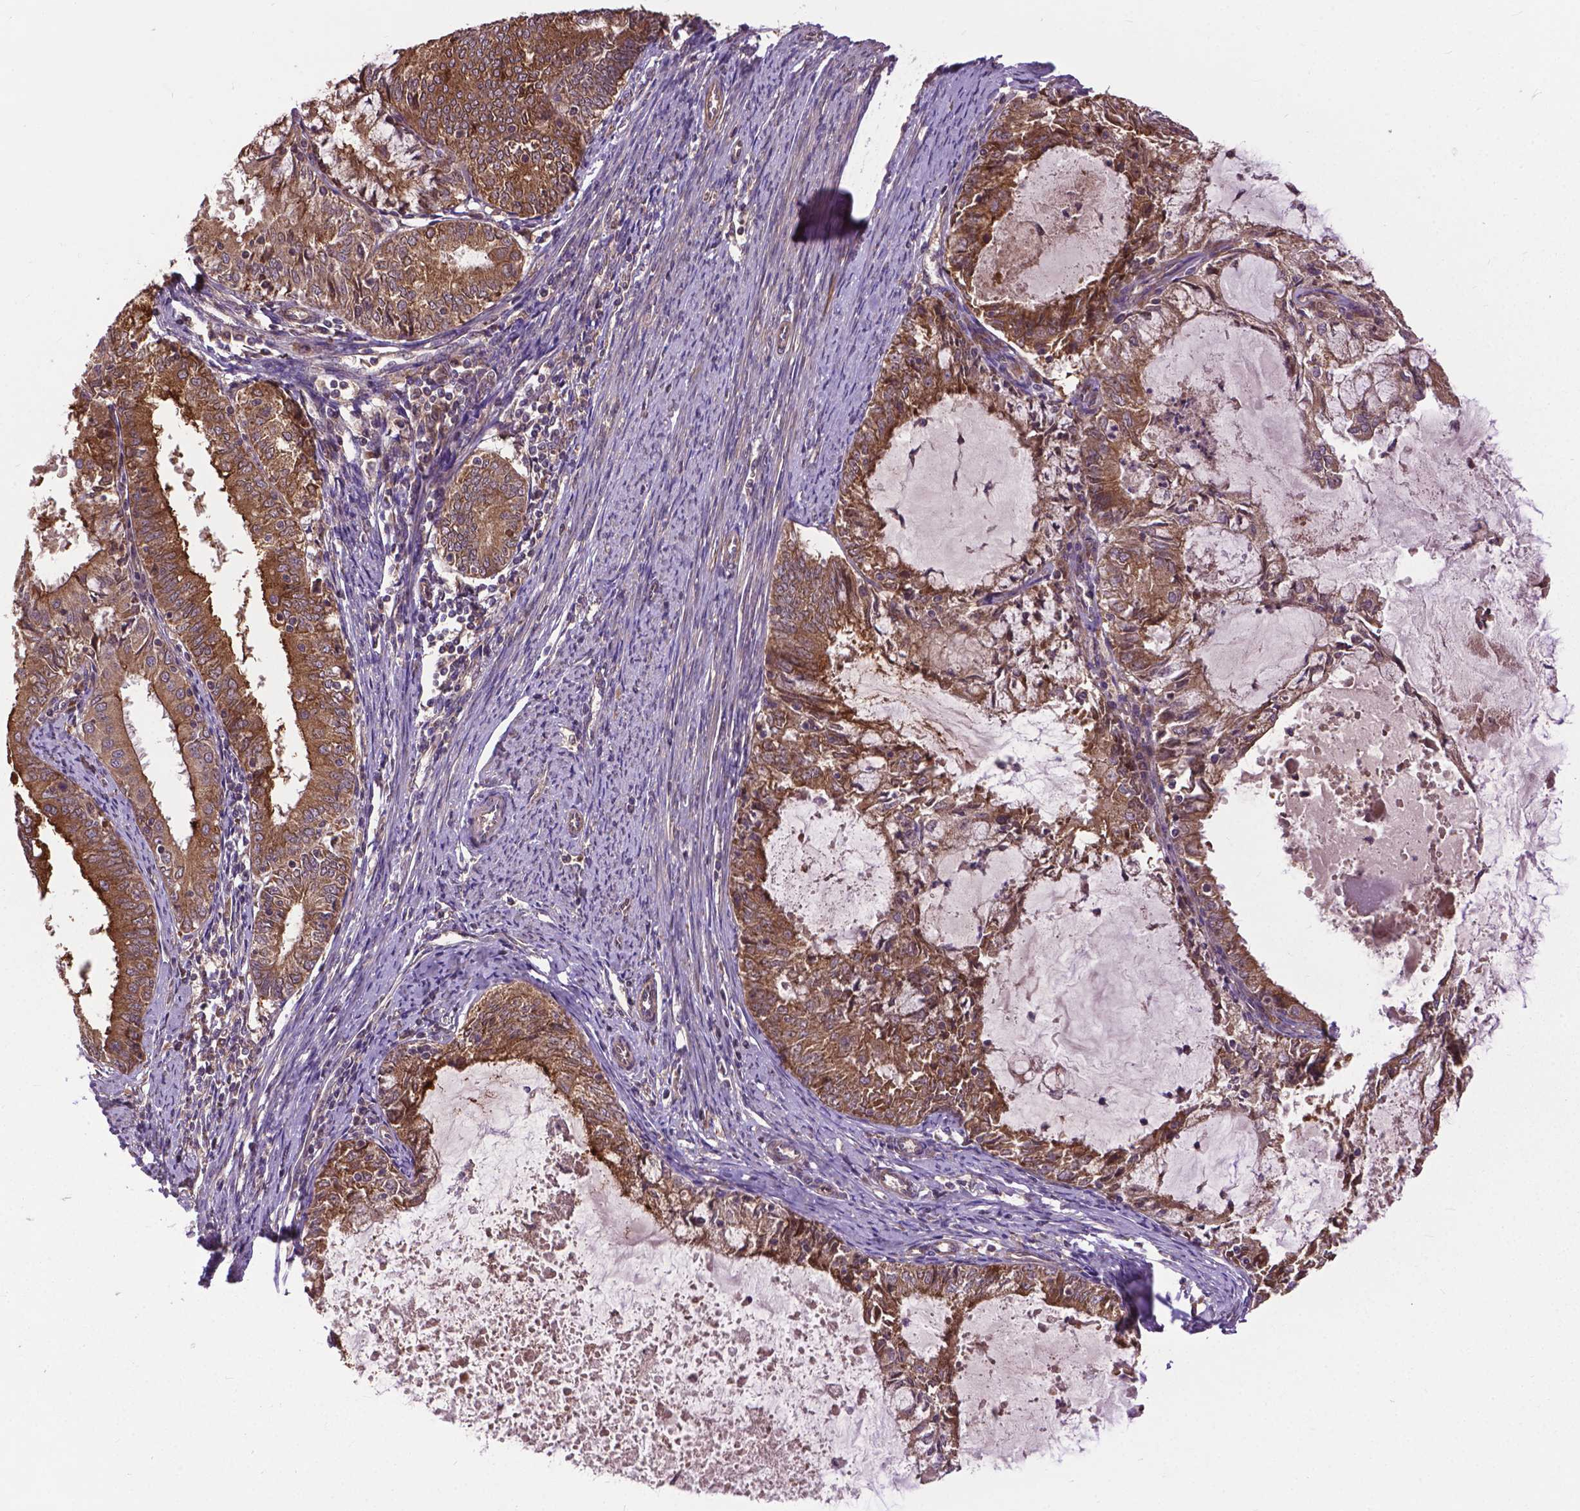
{"staining": {"intensity": "moderate", "quantity": ">75%", "location": "cytoplasmic/membranous"}, "tissue": "endometrial cancer", "cell_type": "Tumor cells", "image_type": "cancer", "snomed": [{"axis": "morphology", "description": "Adenocarcinoma, NOS"}, {"axis": "topography", "description": "Endometrium"}], "caption": "Moderate cytoplasmic/membranous protein expression is present in approximately >75% of tumor cells in endometrial cancer. Using DAB (3,3'-diaminobenzidine) (brown) and hematoxylin (blue) stains, captured at high magnification using brightfield microscopy.", "gene": "ZNF616", "patient": {"sex": "female", "age": 57}}